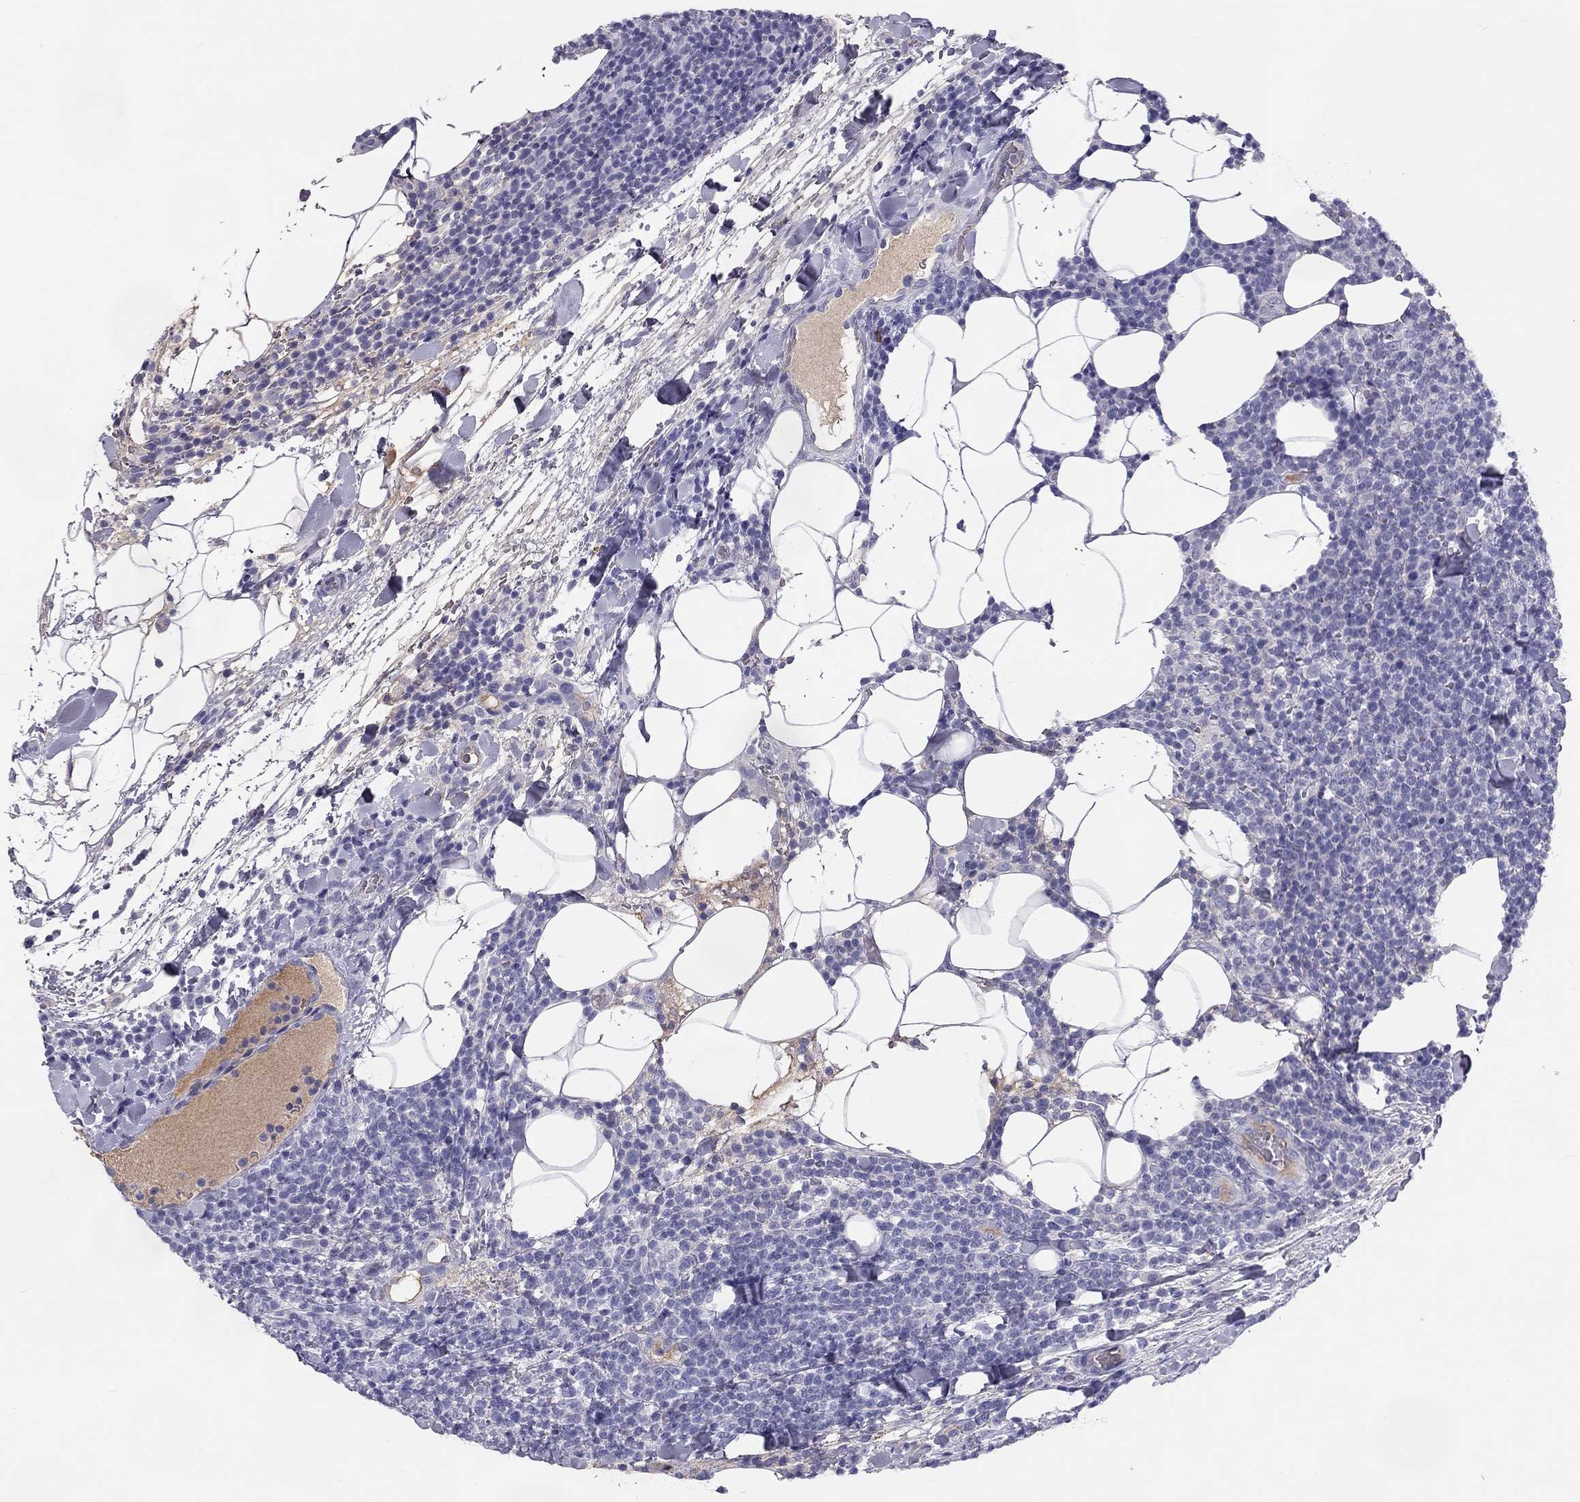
{"staining": {"intensity": "negative", "quantity": "none", "location": "none"}, "tissue": "lymphoma", "cell_type": "Tumor cells", "image_type": "cancer", "snomed": [{"axis": "morphology", "description": "Malignant lymphoma, non-Hodgkin's type, High grade"}, {"axis": "topography", "description": "Lymph node"}], "caption": "This is an immunohistochemistry (IHC) image of human lymphoma. There is no positivity in tumor cells.", "gene": "KLRG1", "patient": {"sex": "male", "age": 61}}